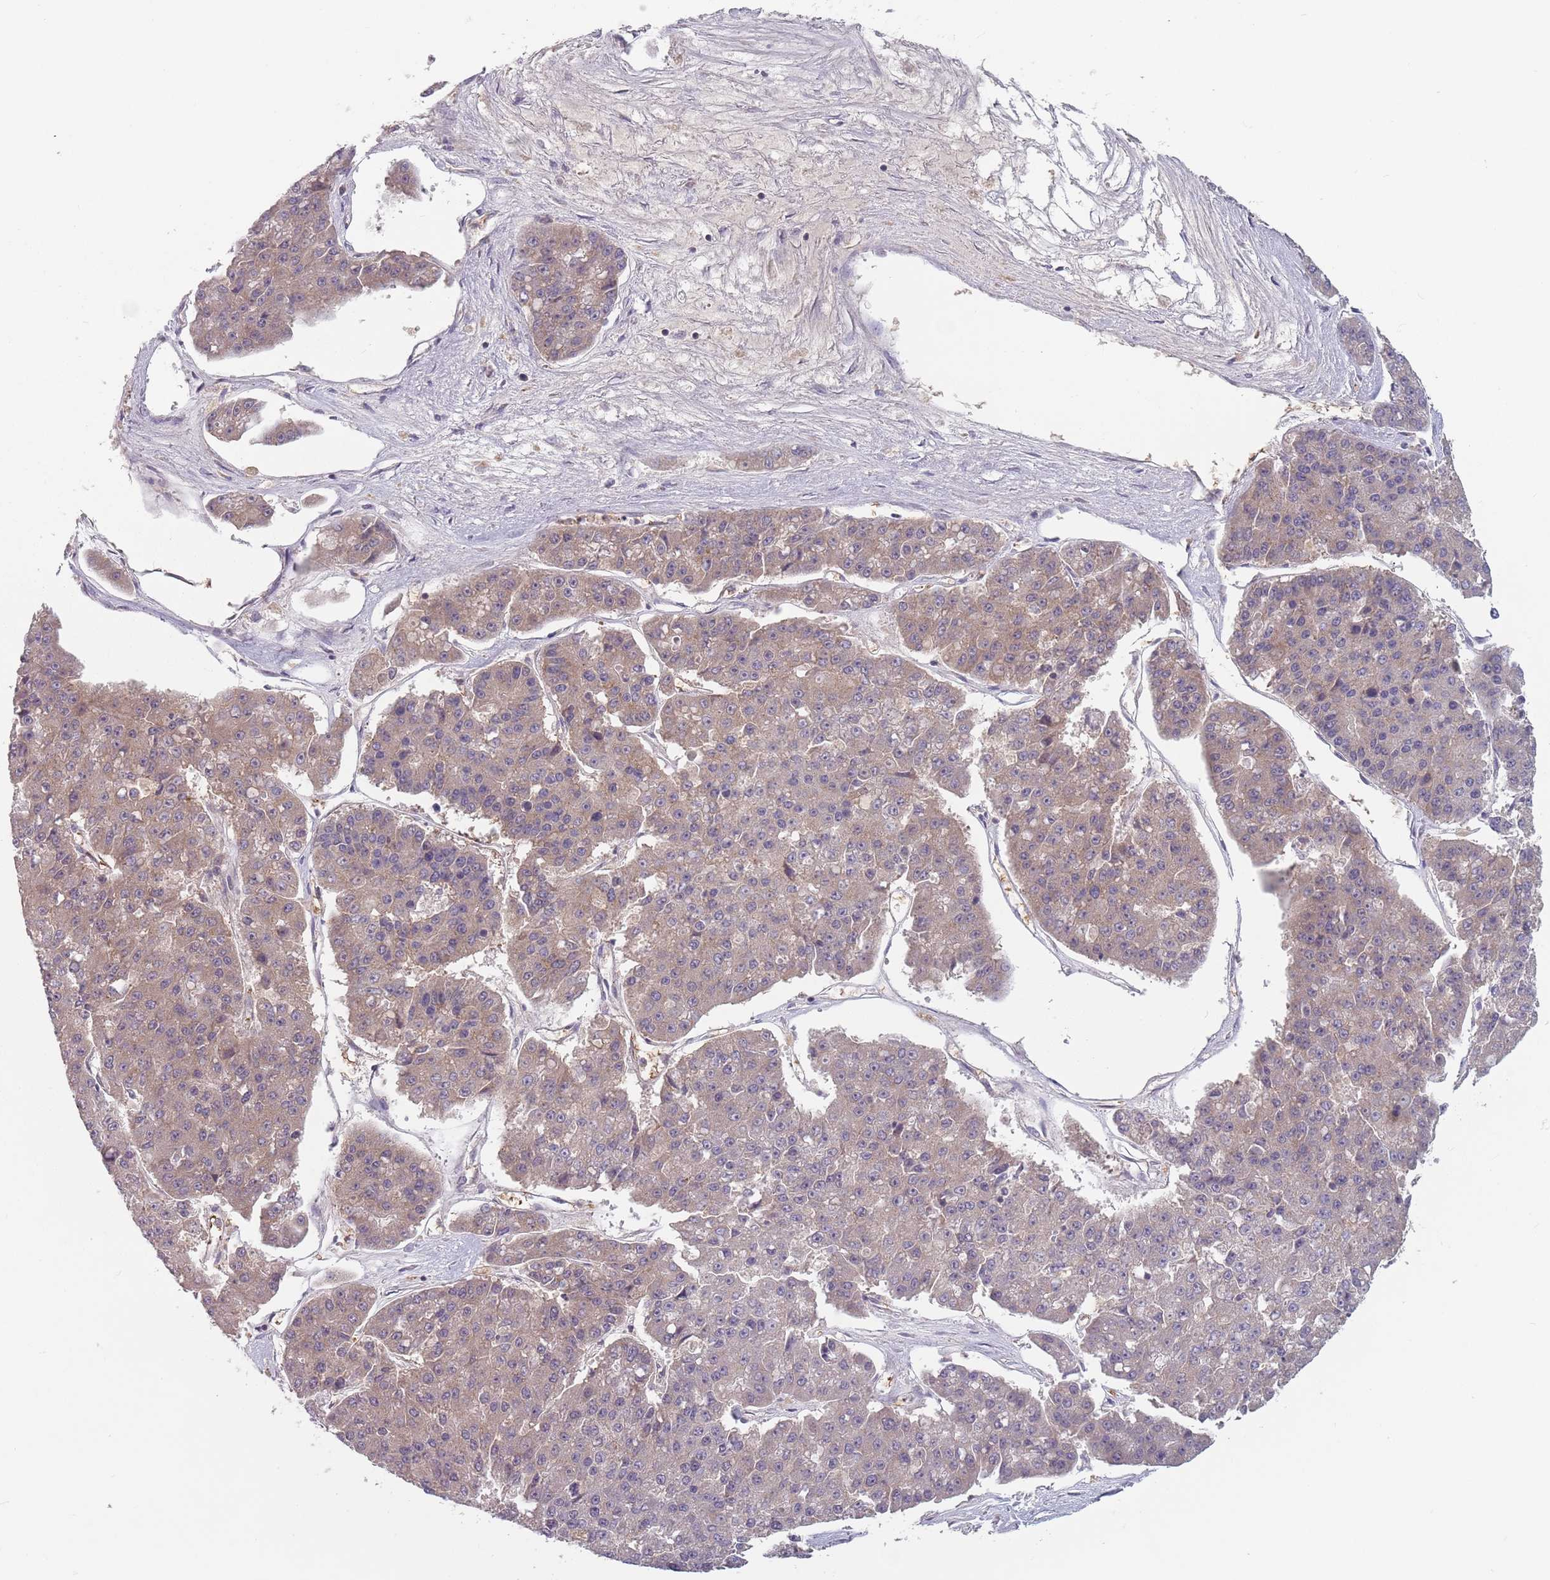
{"staining": {"intensity": "weak", "quantity": "25%-75%", "location": "cytoplasmic/membranous"}, "tissue": "pancreatic cancer", "cell_type": "Tumor cells", "image_type": "cancer", "snomed": [{"axis": "morphology", "description": "Adenocarcinoma, NOS"}, {"axis": "topography", "description": "Pancreas"}], "caption": "Protein expression analysis of human pancreatic adenocarcinoma reveals weak cytoplasmic/membranous expression in approximately 25%-75% of tumor cells.", "gene": "ASB13", "patient": {"sex": "male", "age": 50}}